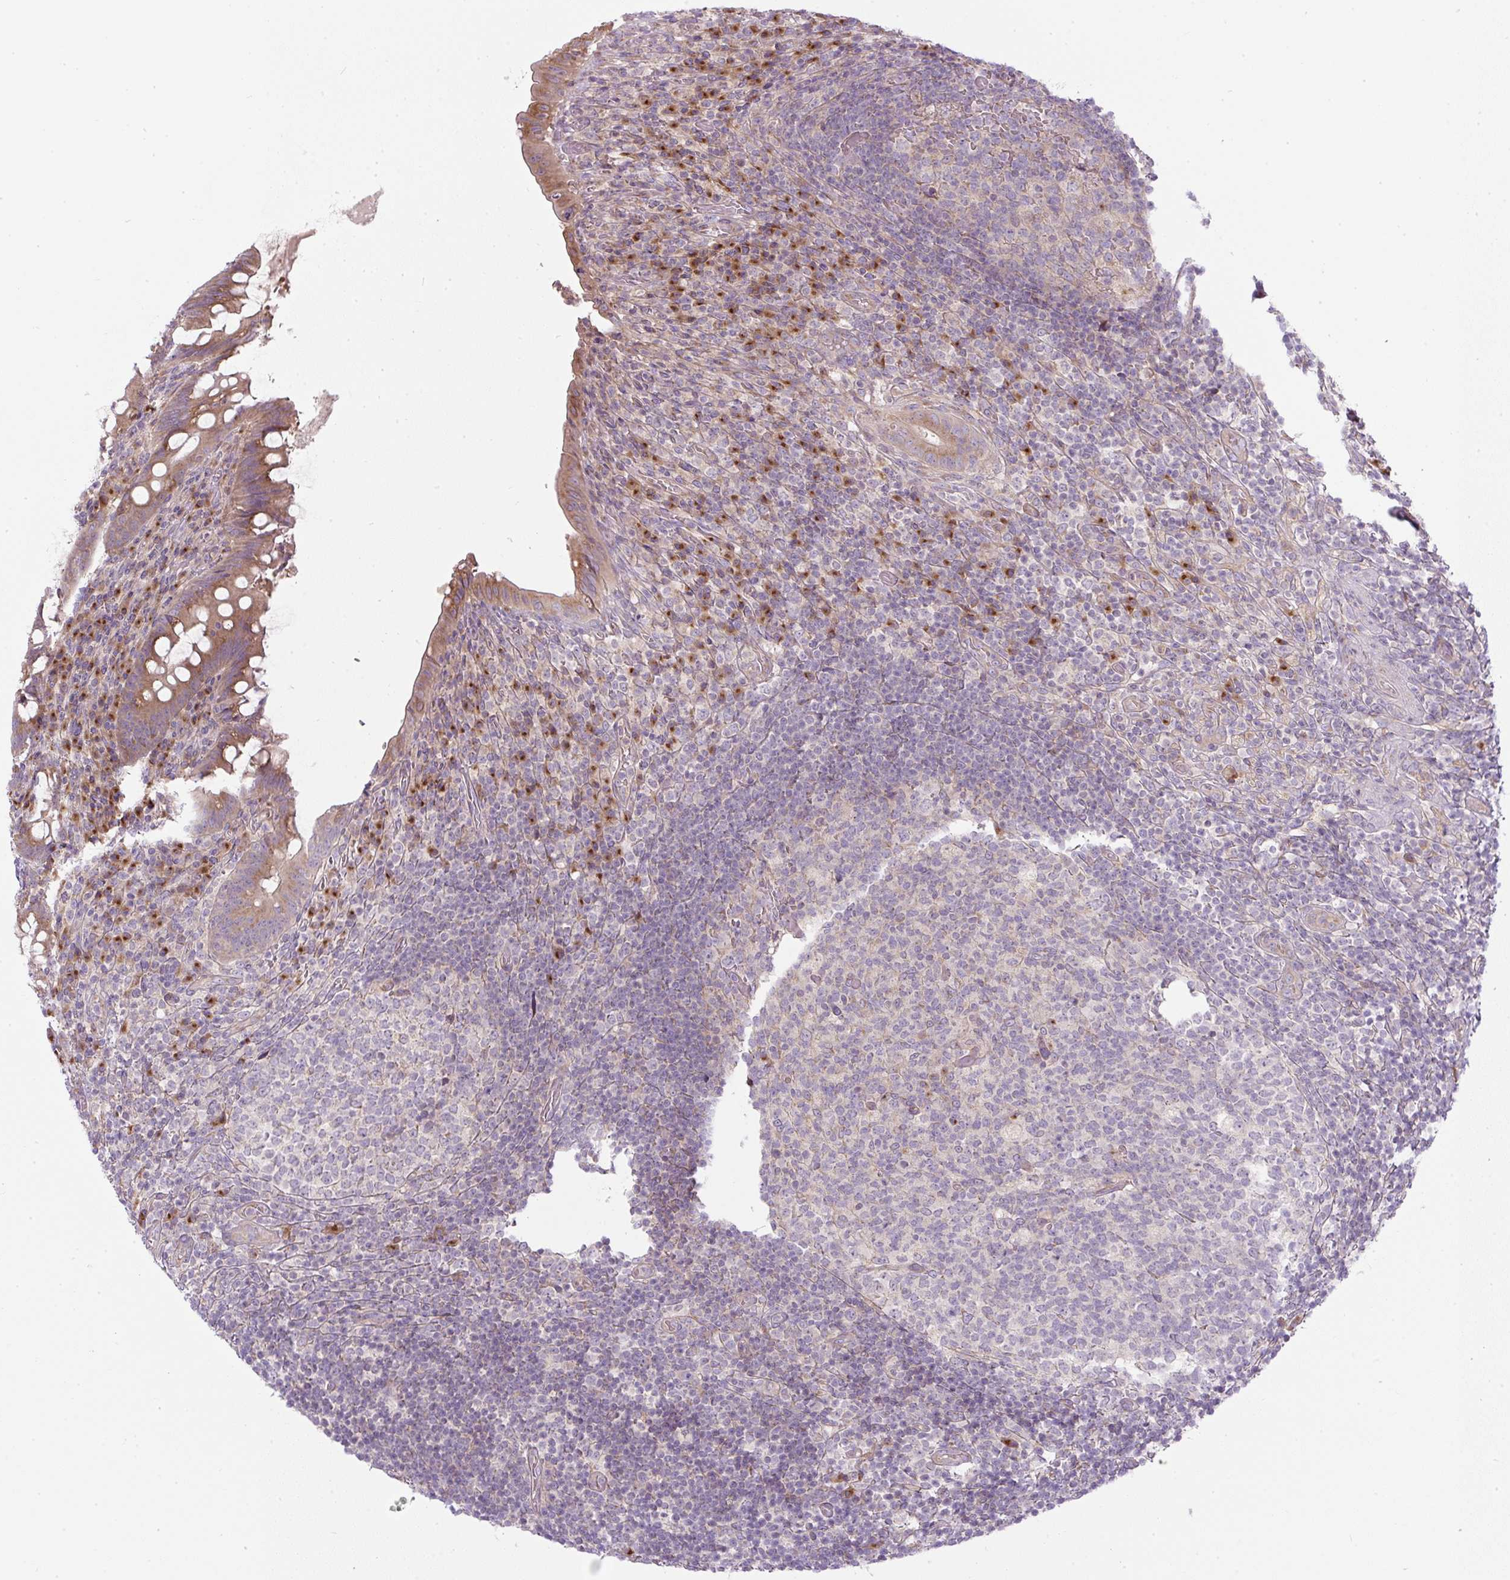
{"staining": {"intensity": "moderate", "quantity": ">75%", "location": "cytoplasmic/membranous"}, "tissue": "appendix", "cell_type": "Glandular cells", "image_type": "normal", "snomed": [{"axis": "morphology", "description": "Normal tissue, NOS"}, {"axis": "topography", "description": "Appendix"}], "caption": "About >75% of glandular cells in normal appendix exhibit moderate cytoplasmic/membranous protein expression as visualized by brown immunohistochemical staining.", "gene": "MLX", "patient": {"sex": "female", "age": 43}}